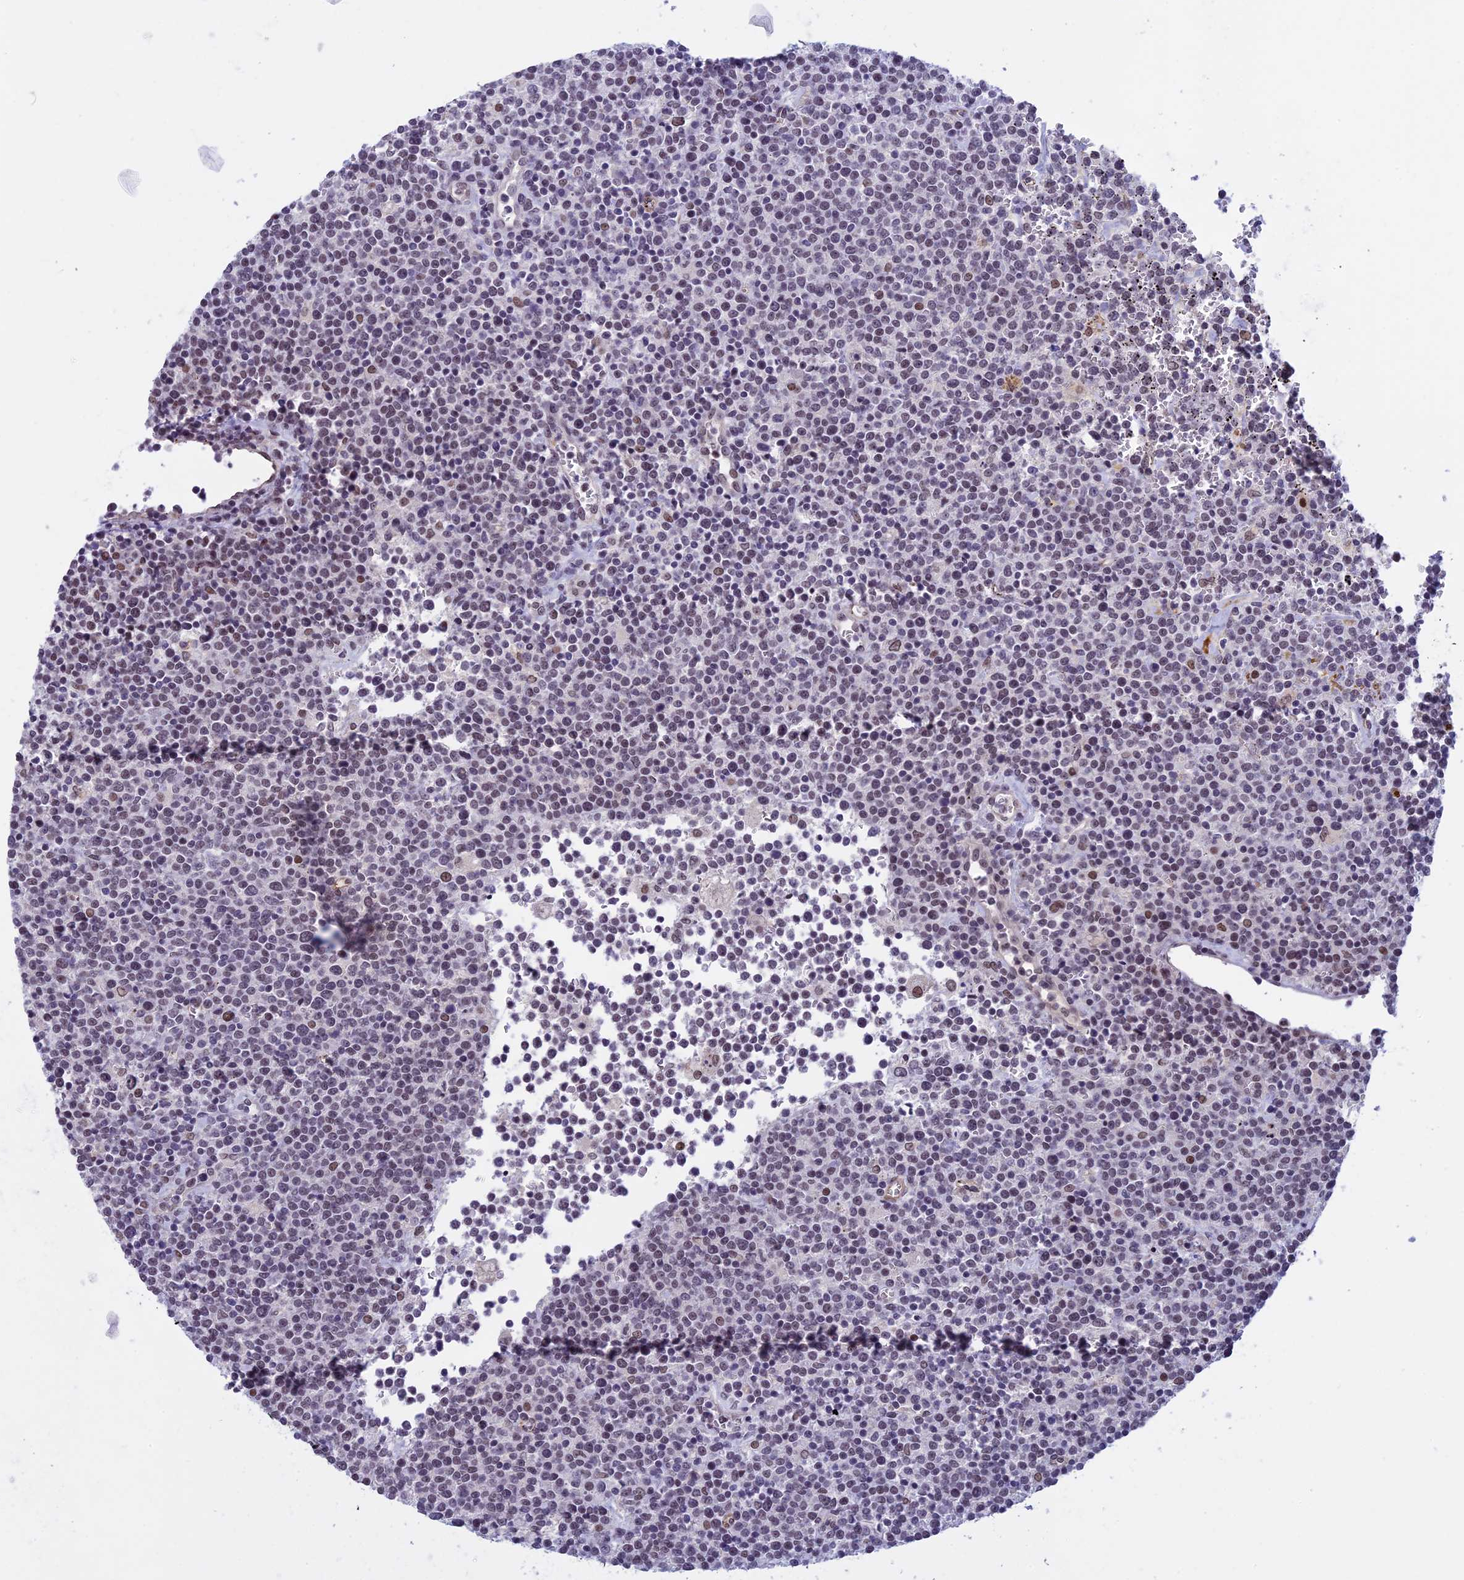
{"staining": {"intensity": "weak", "quantity": "25%-75%", "location": "nuclear"}, "tissue": "lymphoma", "cell_type": "Tumor cells", "image_type": "cancer", "snomed": [{"axis": "morphology", "description": "Malignant lymphoma, non-Hodgkin's type, High grade"}, {"axis": "topography", "description": "Lymph node"}], "caption": "Immunohistochemical staining of lymphoma reveals weak nuclear protein positivity in about 25%-75% of tumor cells.", "gene": "NIPBL", "patient": {"sex": "male", "age": 61}}